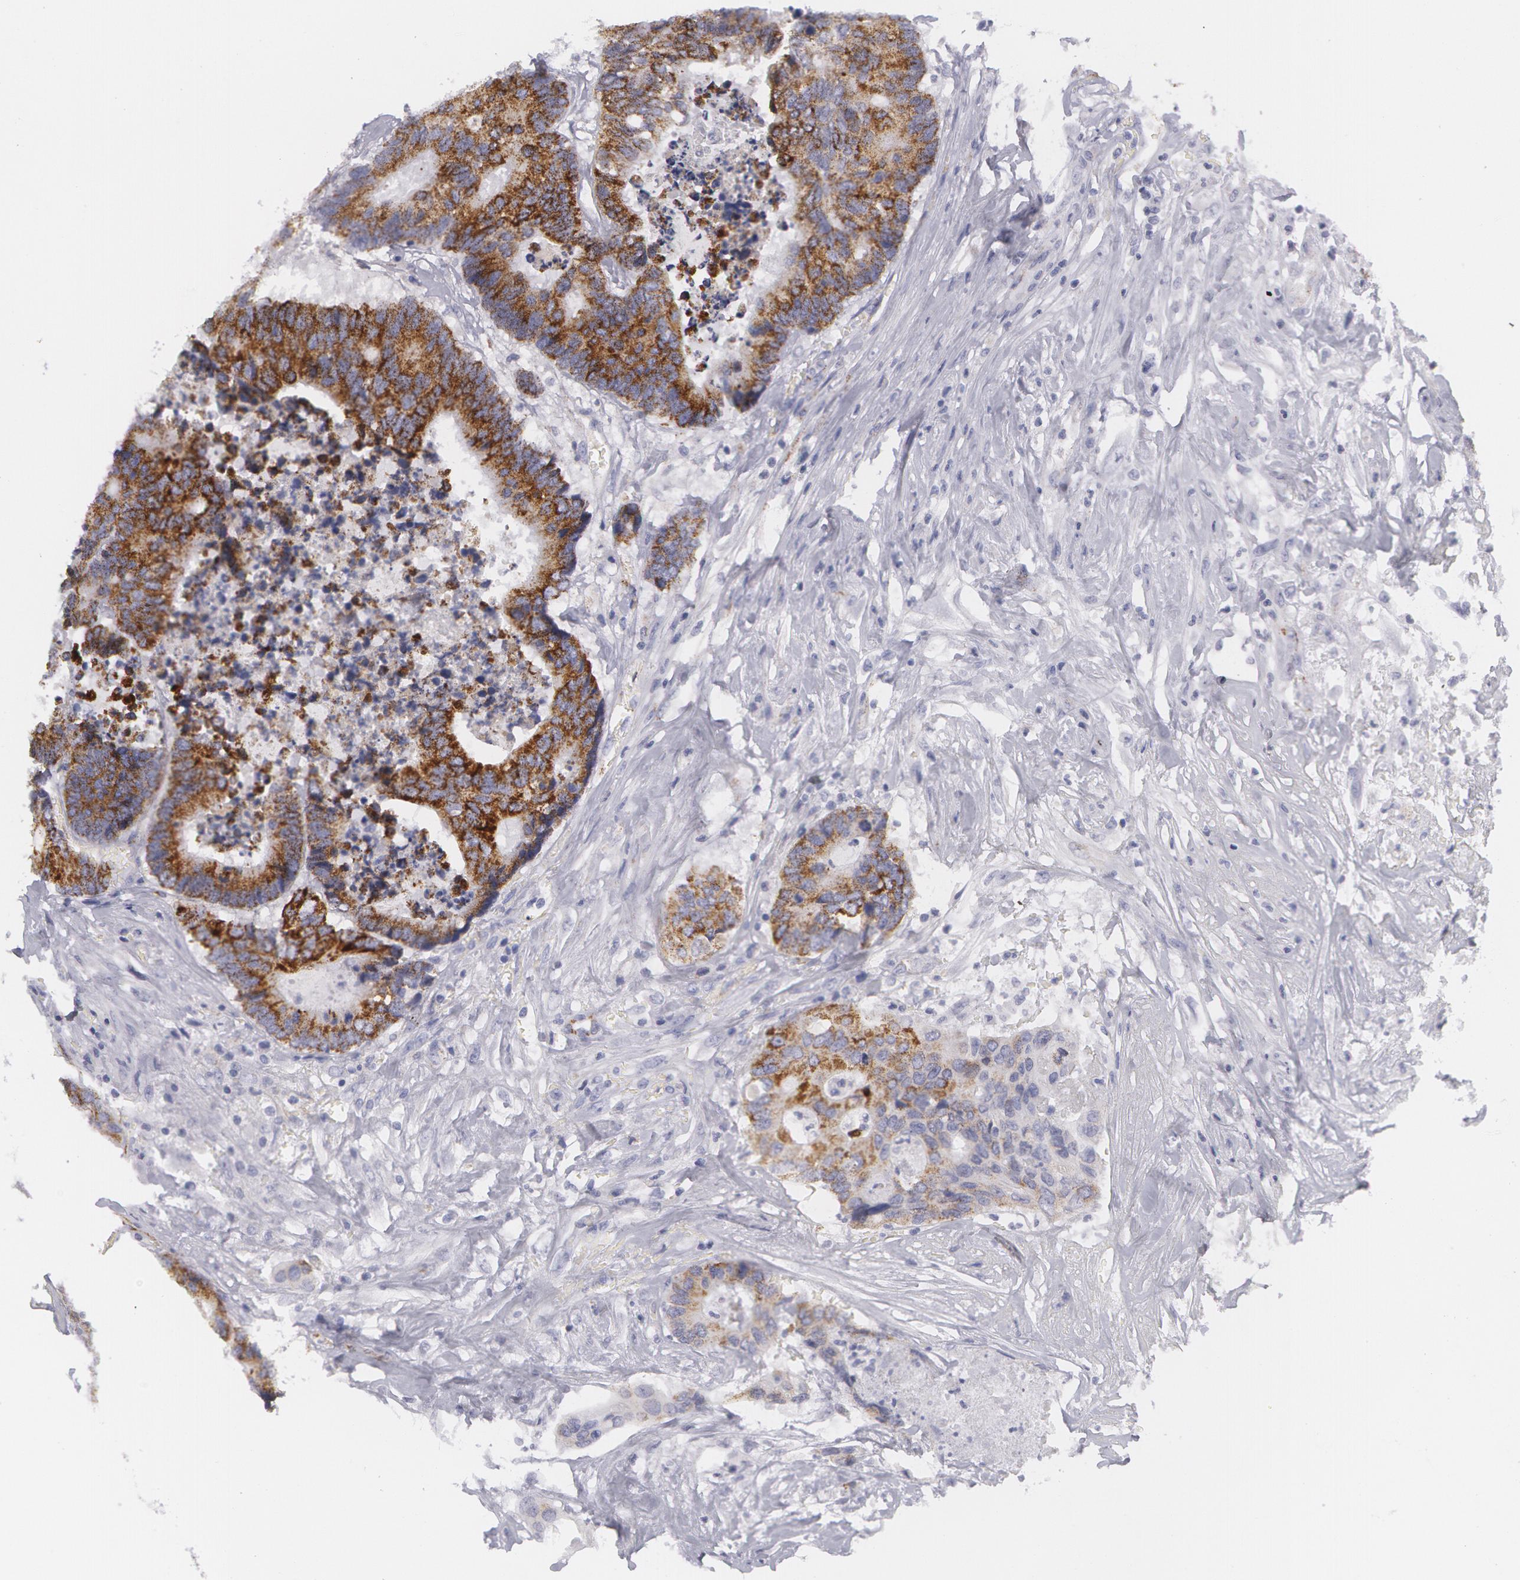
{"staining": {"intensity": "strong", "quantity": ">75%", "location": "cytoplasmic/membranous"}, "tissue": "colorectal cancer", "cell_type": "Tumor cells", "image_type": "cancer", "snomed": [{"axis": "morphology", "description": "Adenocarcinoma, NOS"}, {"axis": "topography", "description": "Rectum"}], "caption": "There is high levels of strong cytoplasmic/membranous expression in tumor cells of colorectal cancer (adenocarcinoma), as demonstrated by immunohistochemical staining (brown color).", "gene": "AMACR", "patient": {"sex": "male", "age": 55}}